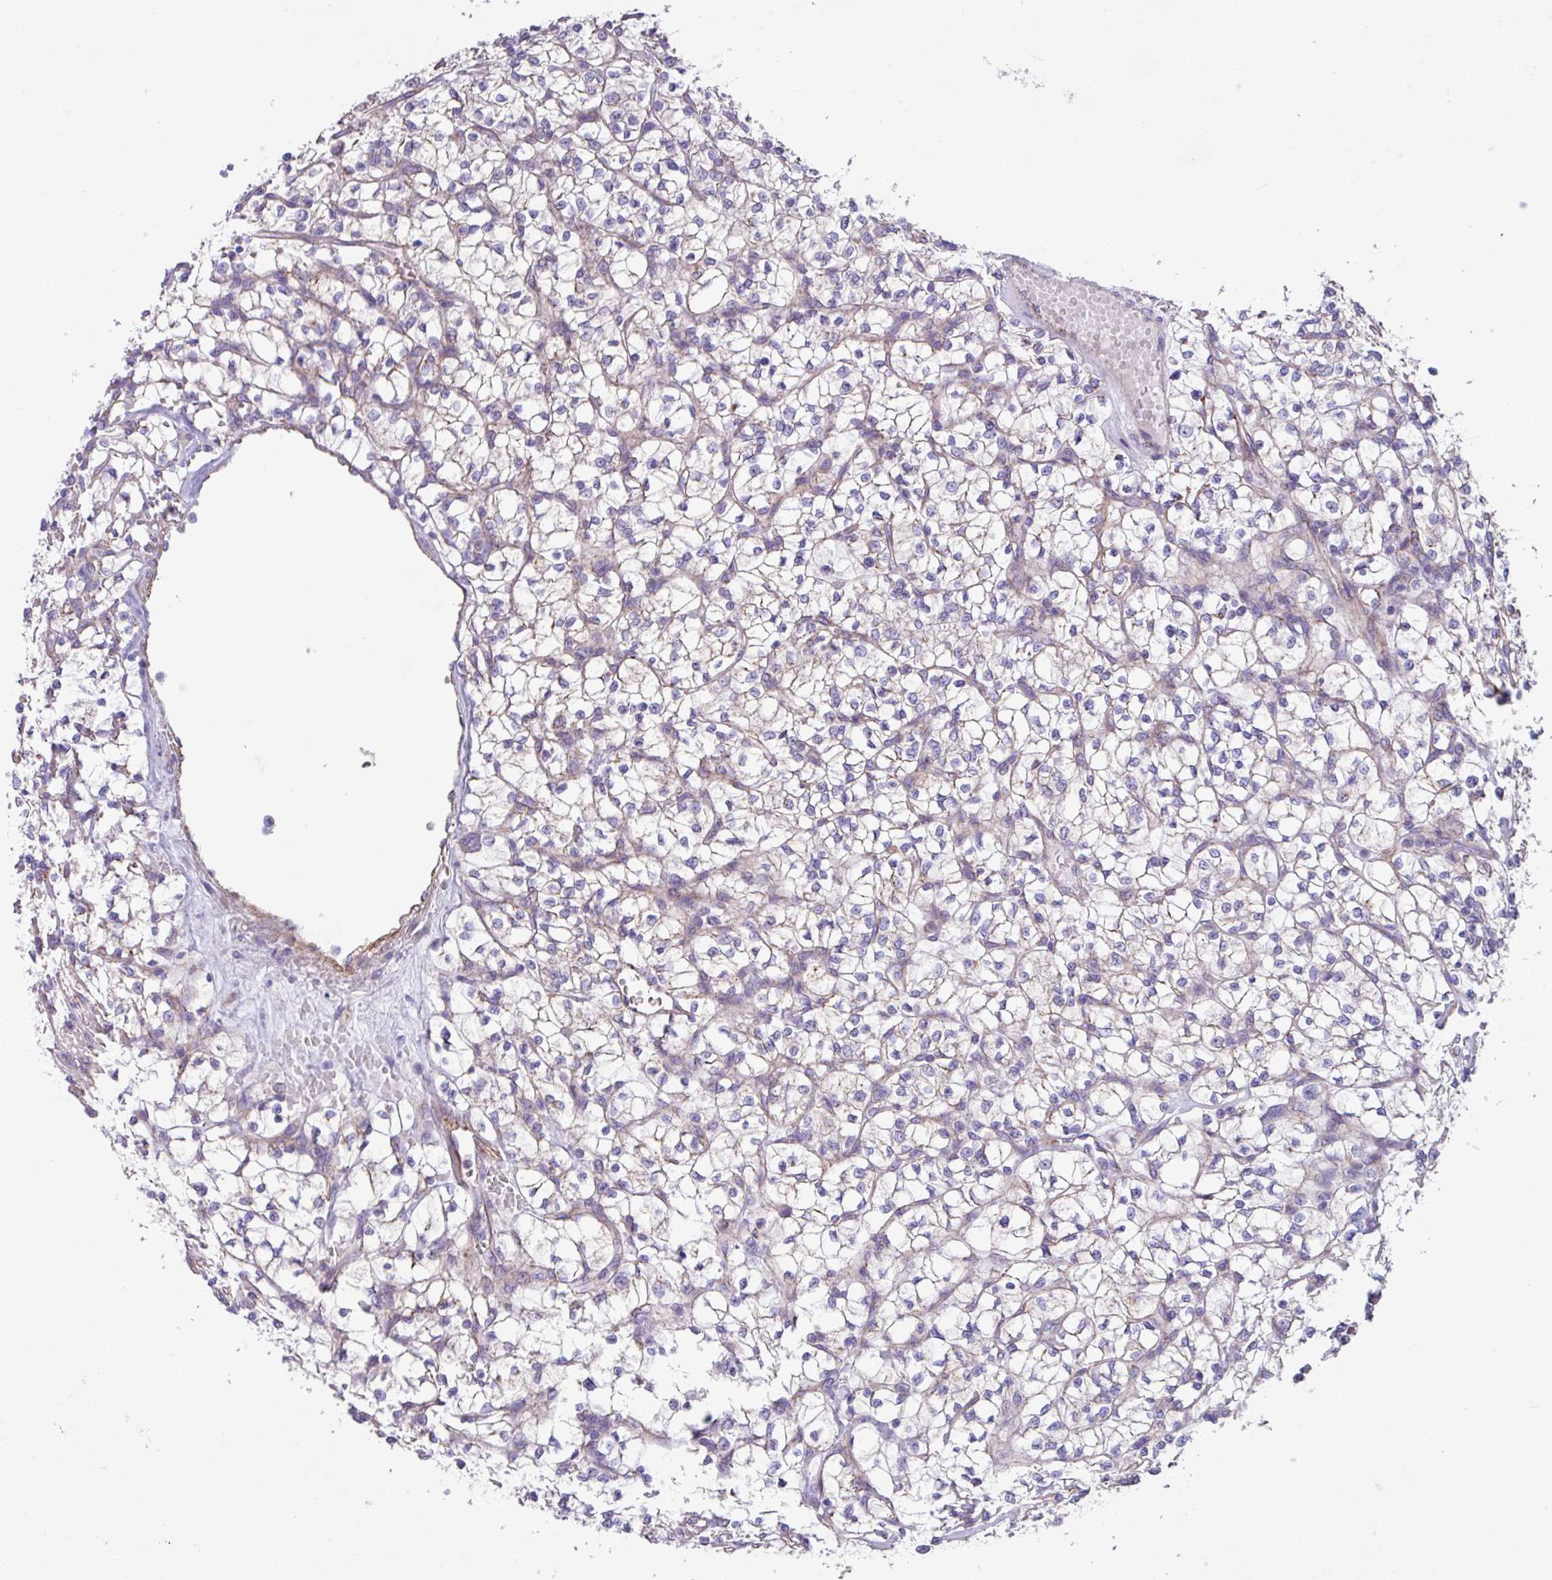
{"staining": {"intensity": "negative", "quantity": "none", "location": "none"}, "tissue": "renal cancer", "cell_type": "Tumor cells", "image_type": "cancer", "snomed": [{"axis": "morphology", "description": "Adenocarcinoma, NOS"}, {"axis": "topography", "description": "Kidney"}], "caption": "Micrograph shows no protein expression in tumor cells of renal adenocarcinoma tissue.", "gene": "OTULIN", "patient": {"sex": "female", "age": 64}}